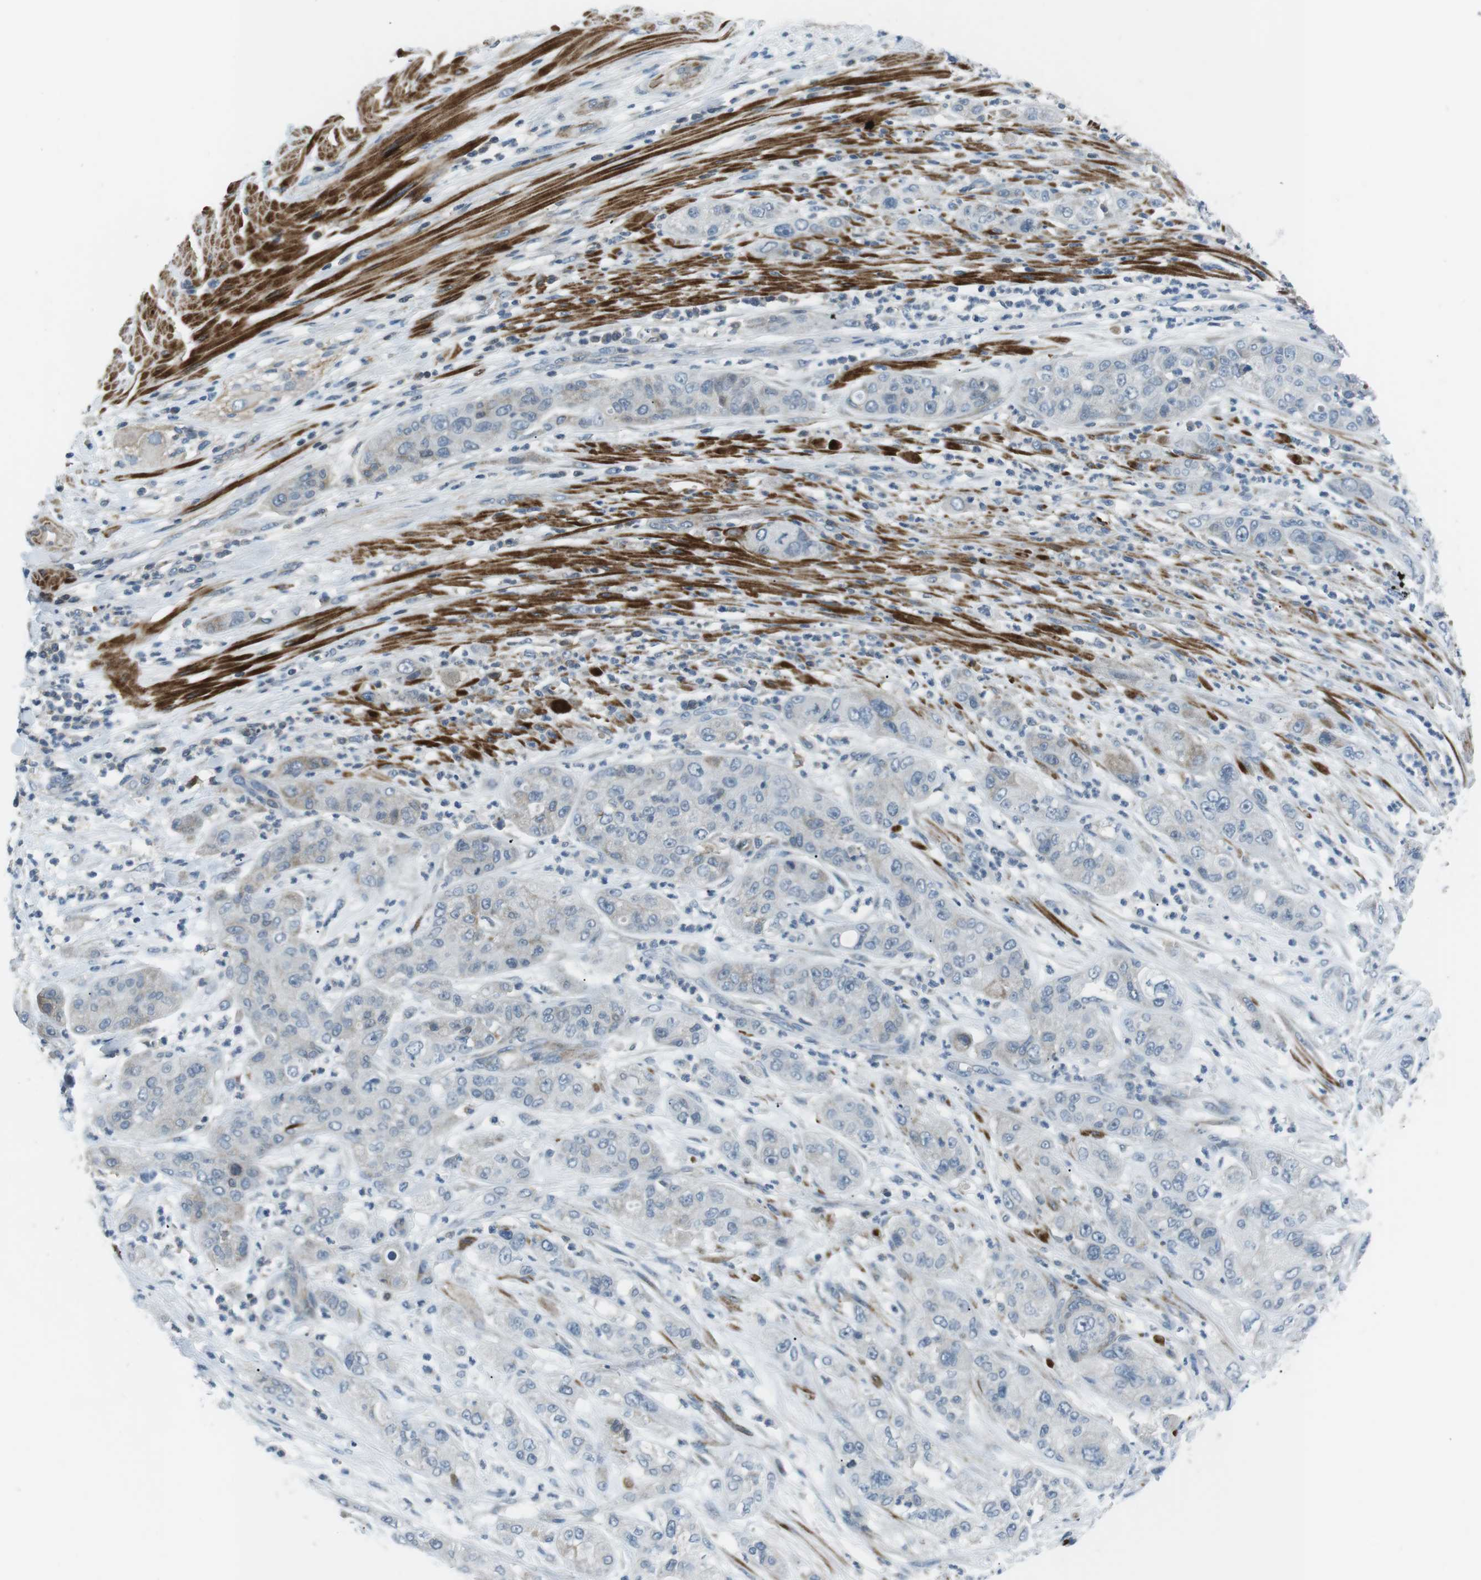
{"staining": {"intensity": "negative", "quantity": "none", "location": "none"}, "tissue": "pancreatic cancer", "cell_type": "Tumor cells", "image_type": "cancer", "snomed": [{"axis": "morphology", "description": "Adenocarcinoma, NOS"}, {"axis": "topography", "description": "Pancreas"}], "caption": "This is an immunohistochemistry histopathology image of pancreatic cancer. There is no positivity in tumor cells.", "gene": "ARVCF", "patient": {"sex": "female", "age": 78}}